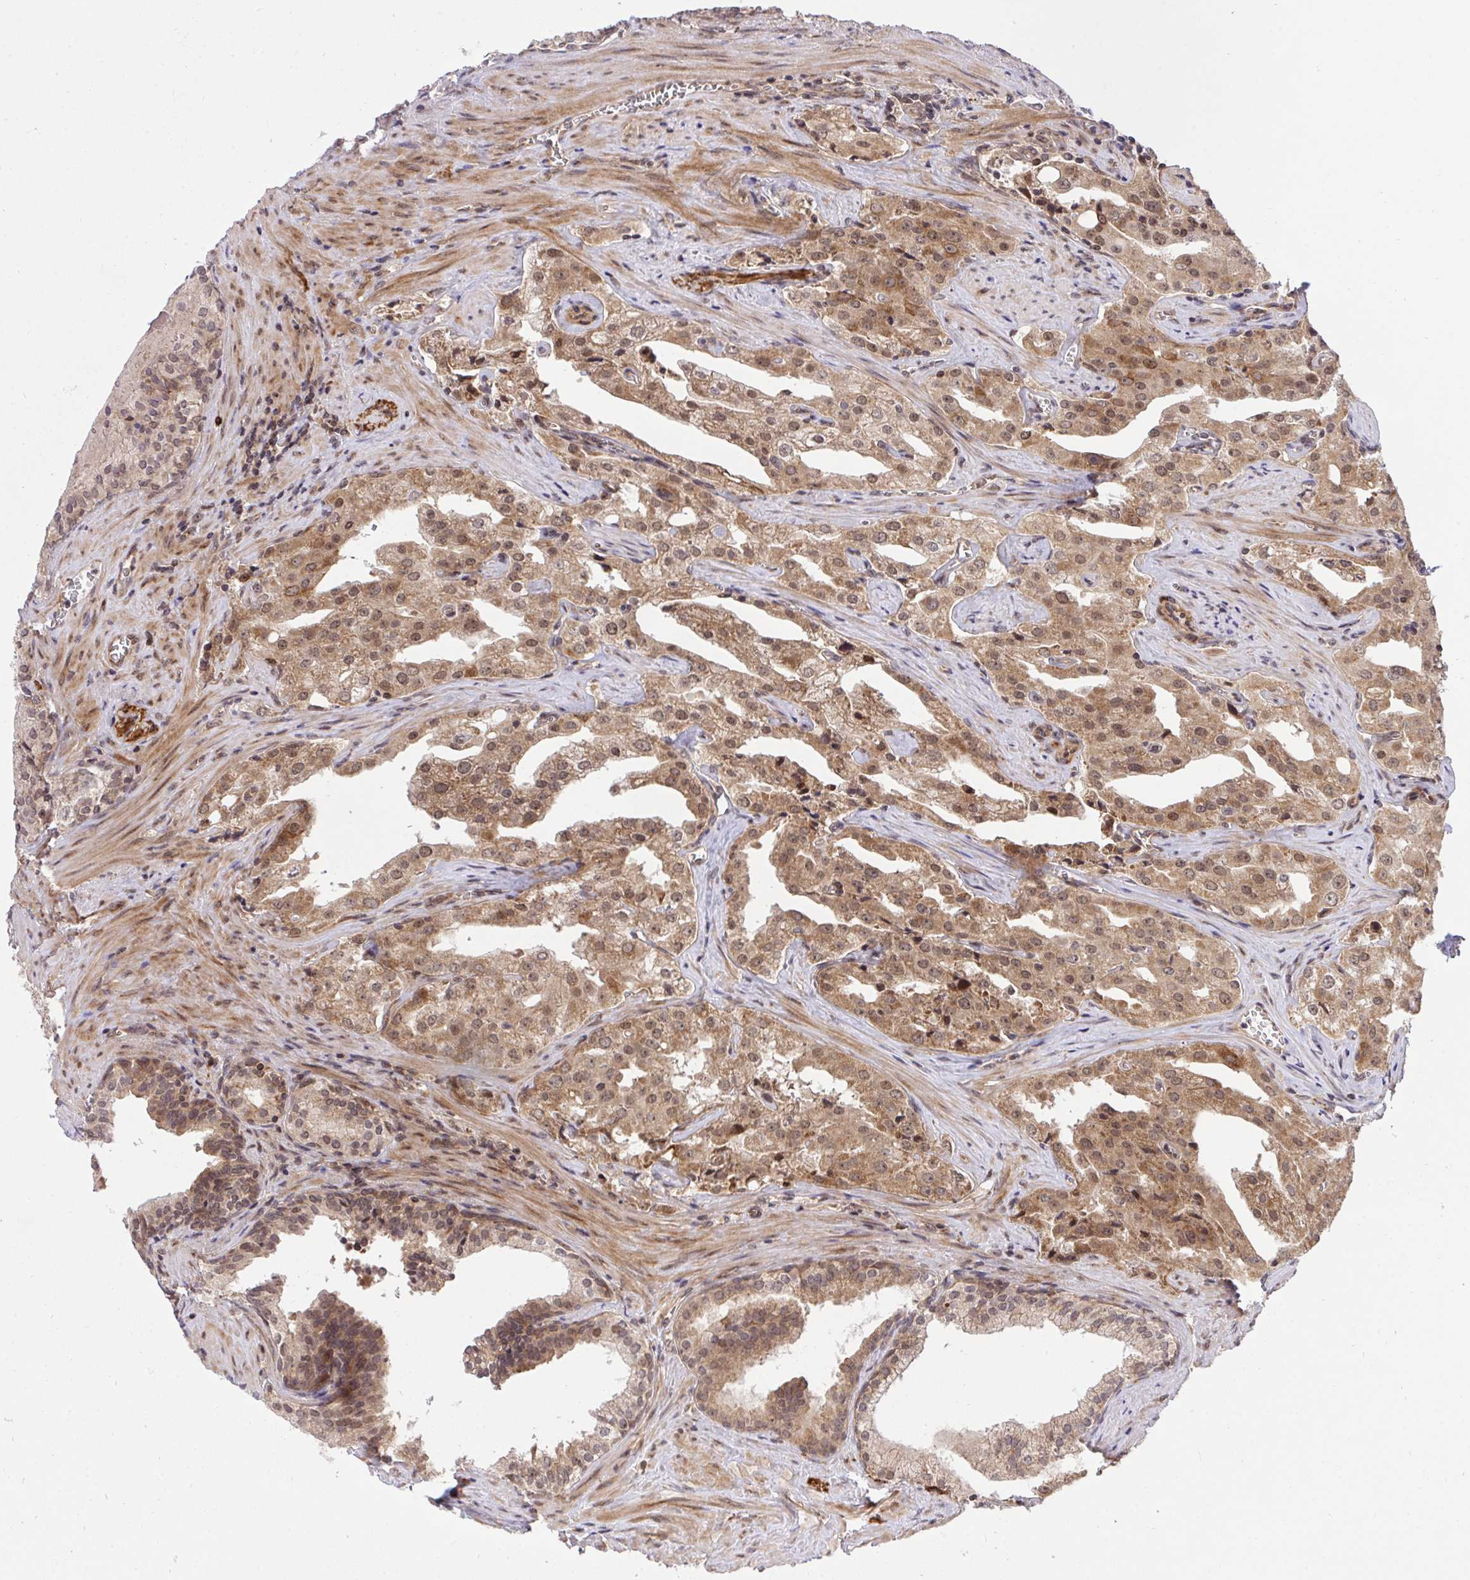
{"staining": {"intensity": "moderate", "quantity": ">75%", "location": "cytoplasmic/membranous"}, "tissue": "prostate cancer", "cell_type": "Tumor cells", "image_type": "cancer", "snomed": [{"axis": "morphology", "description": "Adenocarcinoma, High grade"}, {"axis": "topography", "description": "Prostate"}], "caption": "Prostate cancer stained with DAB immunohistochemistry (IHC) shows medium levels of moderate cytoplasmic/membranous expression in approximately >75% of tumor cells.", "gene": "ERI1", "patient": {"sex": "male", "age": 68}}